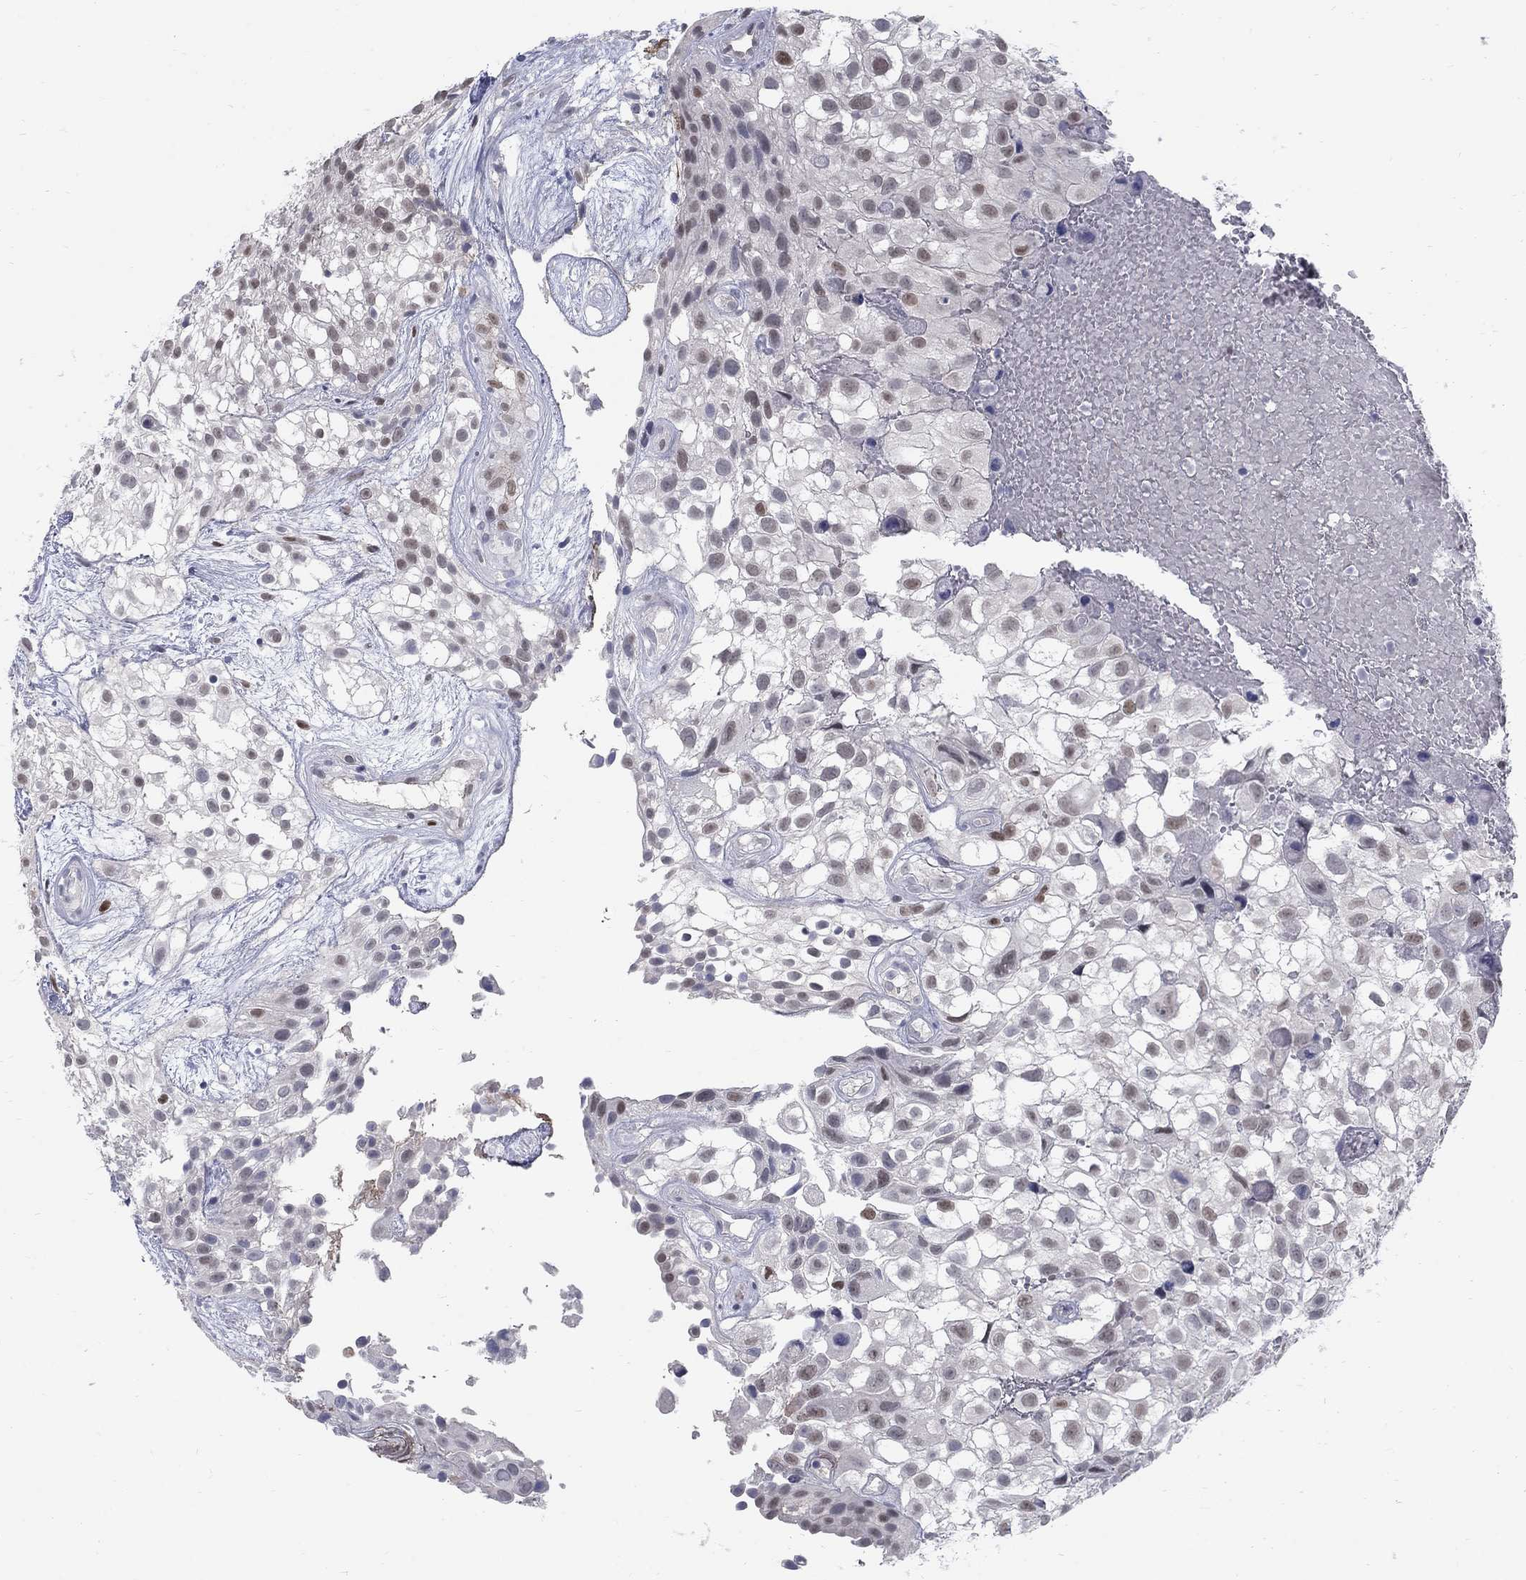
{"staining": {"intensity": "moderate", "quantity": "<25%", "location": "nuclear"}, "tissue": "urothelial cancer", "cell_type": "Tumor cells", "image_type": "cancer", "snomed": [{"axis": "morphology", "description": "Urothelial carcinoma, High grade"}, {"axis": "topography", "description": "Urinary bladder"}], "caption": "The histopathology image shows immunohistochemical staining of urothelial cancer. There is moderate nuclear positivity is seen in about <25% of tumor cells.", "gene": "GCFC2", "patient": {"sex": "male", "age": 56}}